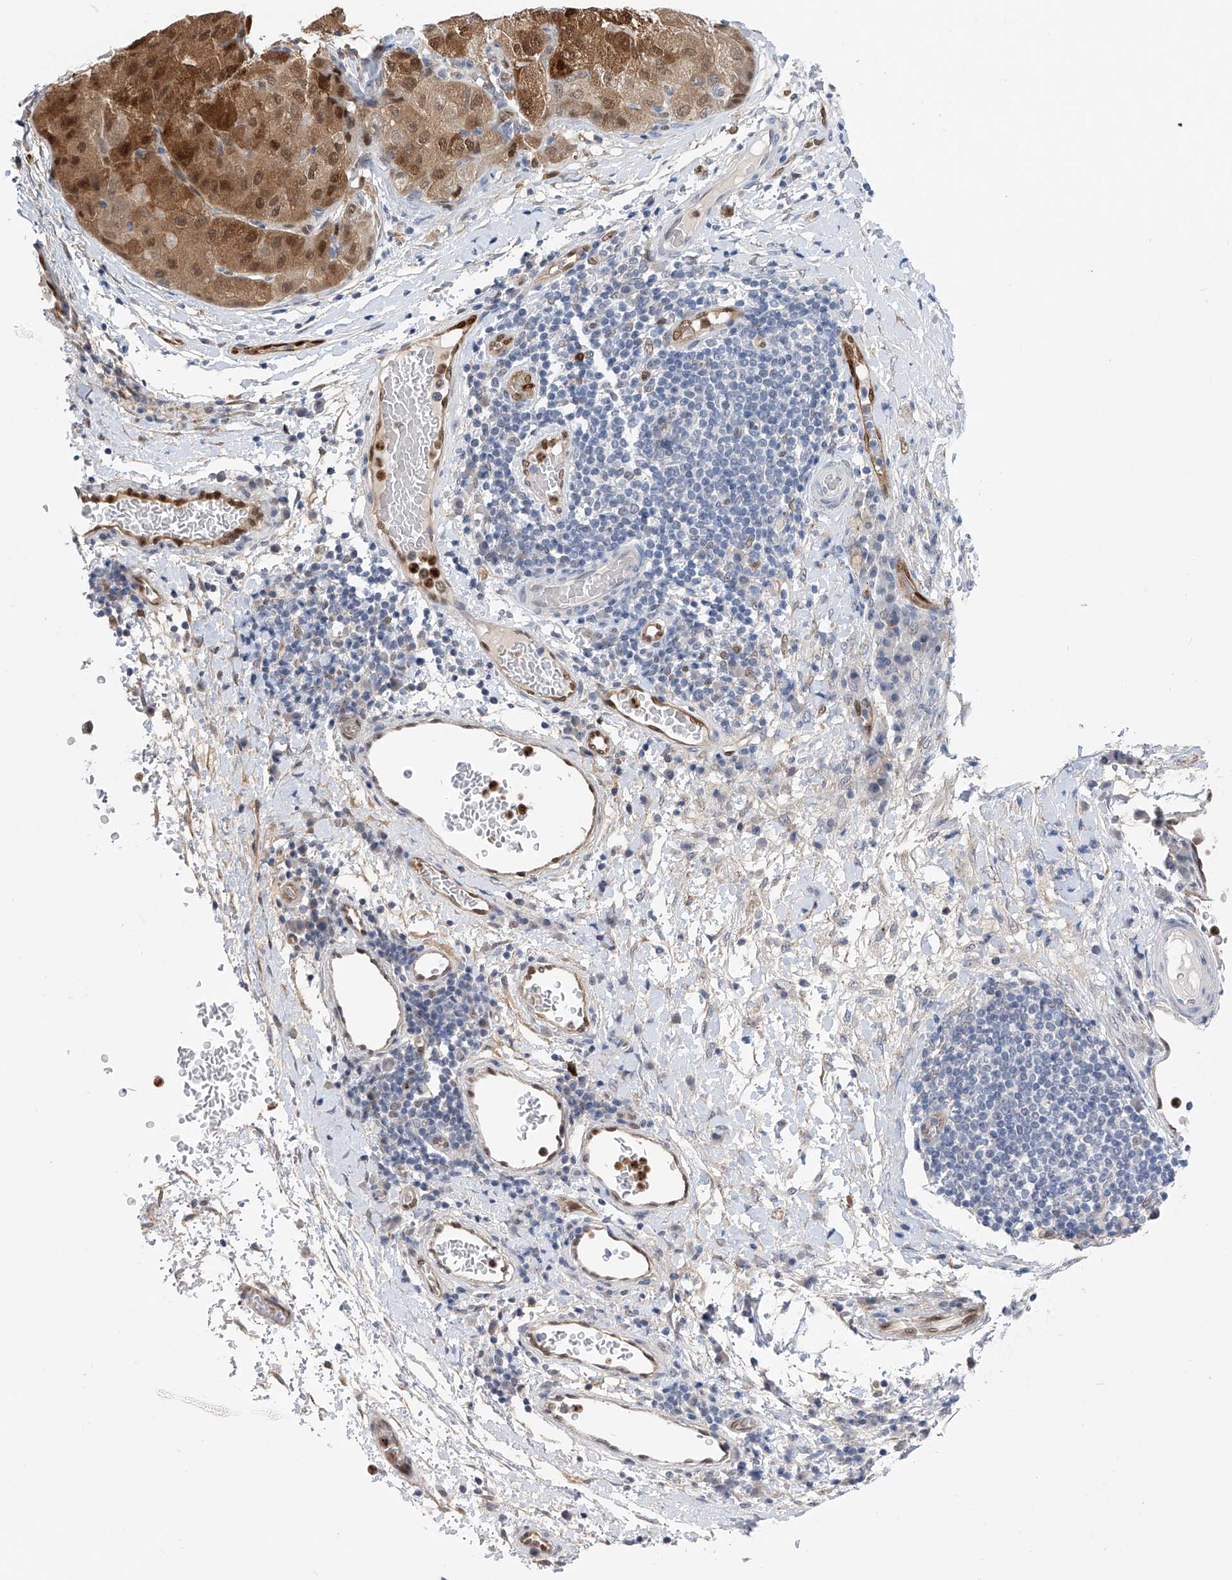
{"staining": {"intensity": "moderate", "quantity": "25%-75%", "location": "cytoplasmic/membranous,nuclear"}, "tissue": "liver cancer", "cell_type": "Tumor cells", "image_type": "cancer", "snomed": [{"axis": "morphology", "description": "Carcinoma, Hepatocellular, NOS"}, {"axis": "topography", "description": "Liver"}], "caption": "IHC image of neoplastic tissue: human liver cancer stained using IHC demonstrates medium levels of moderate protein expression localized specifically in the cytoplasmic/membranous and nuclear of tumor cells, appearing as a cytoplasmic/membranous and nuclear brown color.", "gene": "PHF20", "patient": {"sex": "male", "age": 80}}